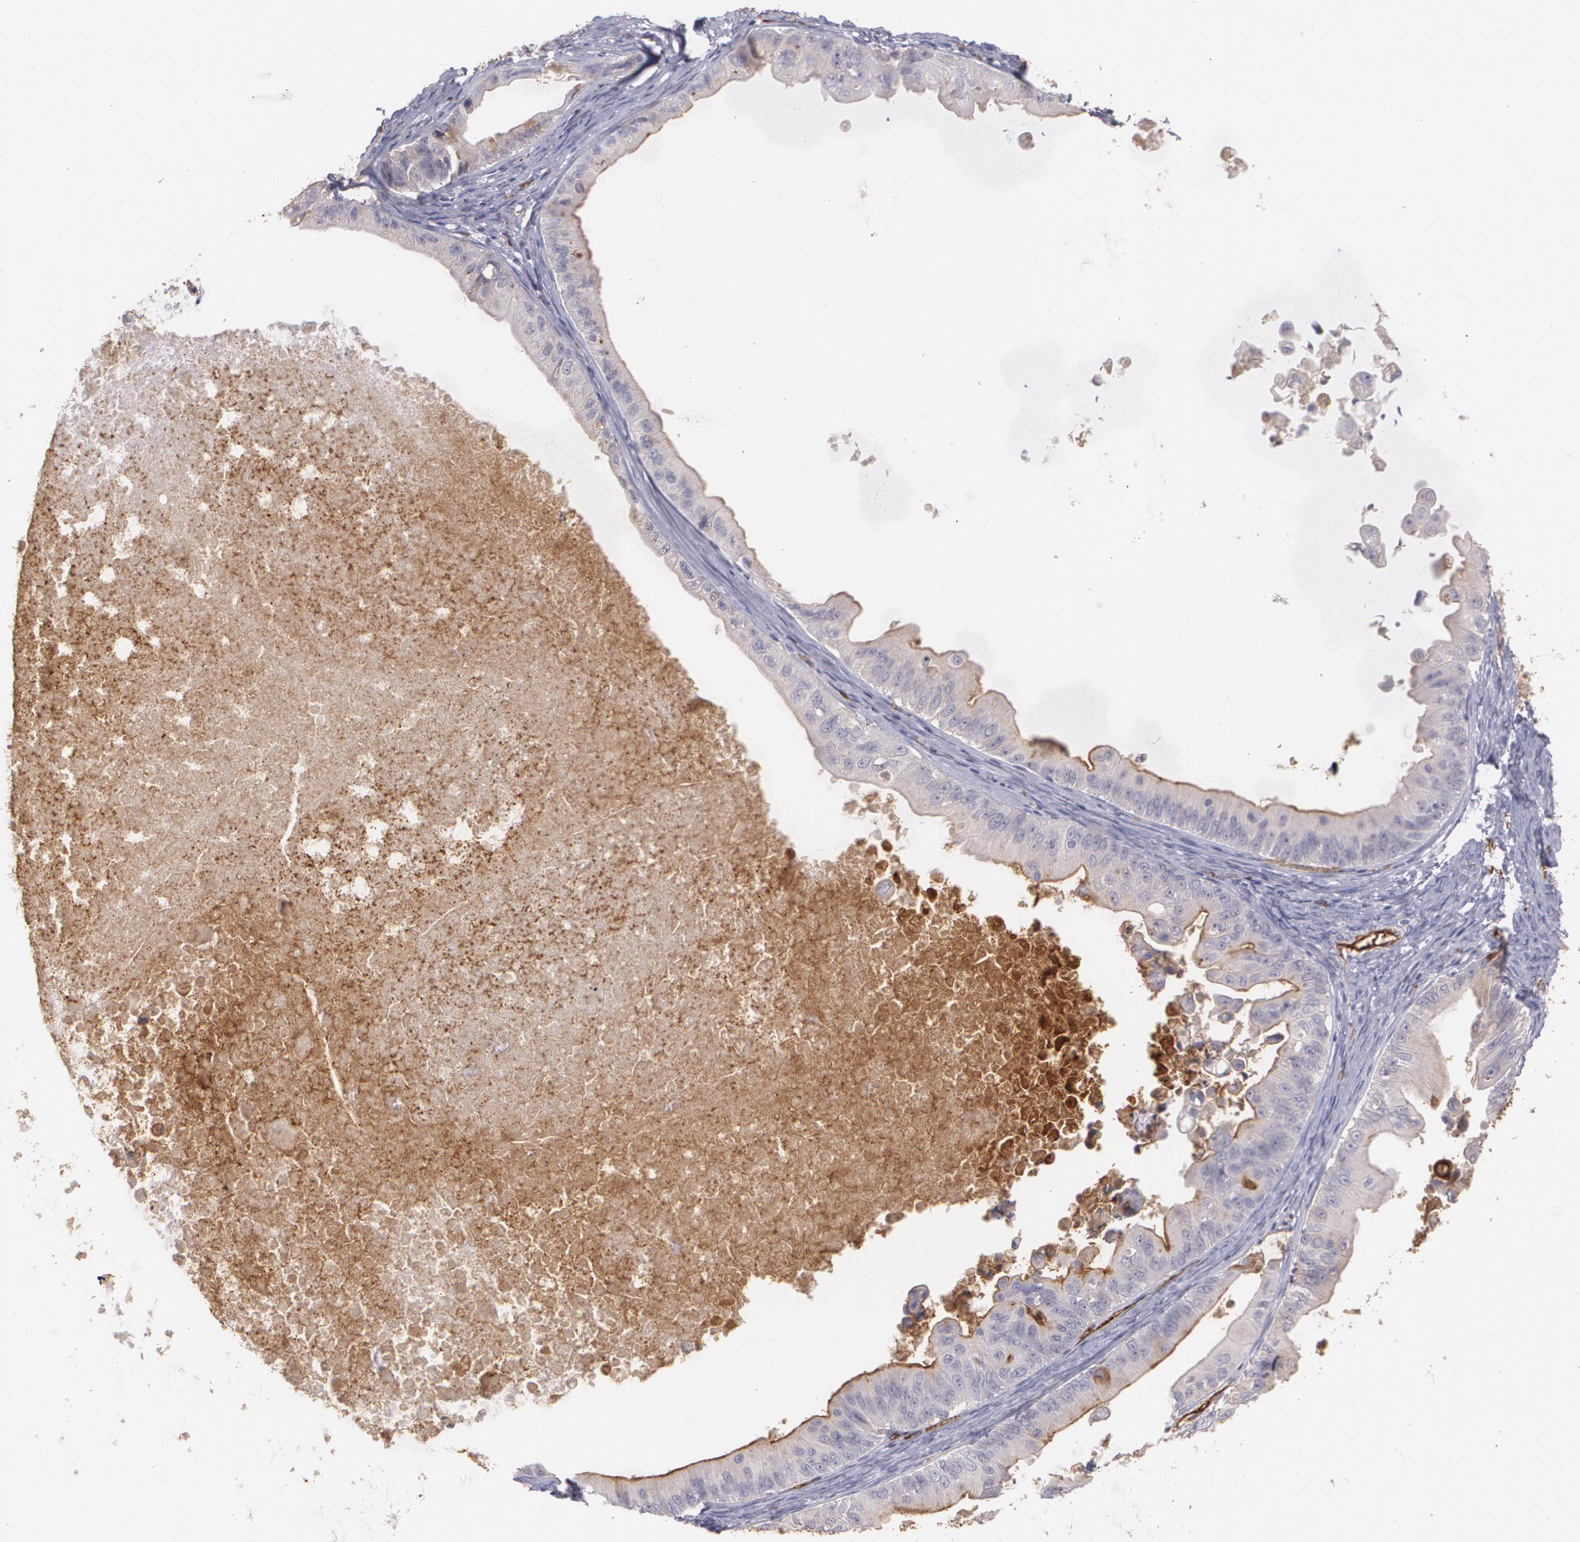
{"staining": {"intensity": "weak", "quantity": "<25%", "location": "cytoplasmic/membranous"}, "tissue": "ovarian cancer", "cell_type": "Tumor cells", "image_type": "cancer", "snomed": [{"axis": "morphology", "description": "Cystadenocarcinoma, mucinous, NOS"}, {"axis": "topography", "description": "Ovary"}], "caption": "High power microscopy histopathology image of an IHC micrograph of mucinous cystadenocarcinoma (ovarian), revealing no significant staining in tumor cells.", "gene": "ACE", "patient": {"sex": "female", "age": 37}}